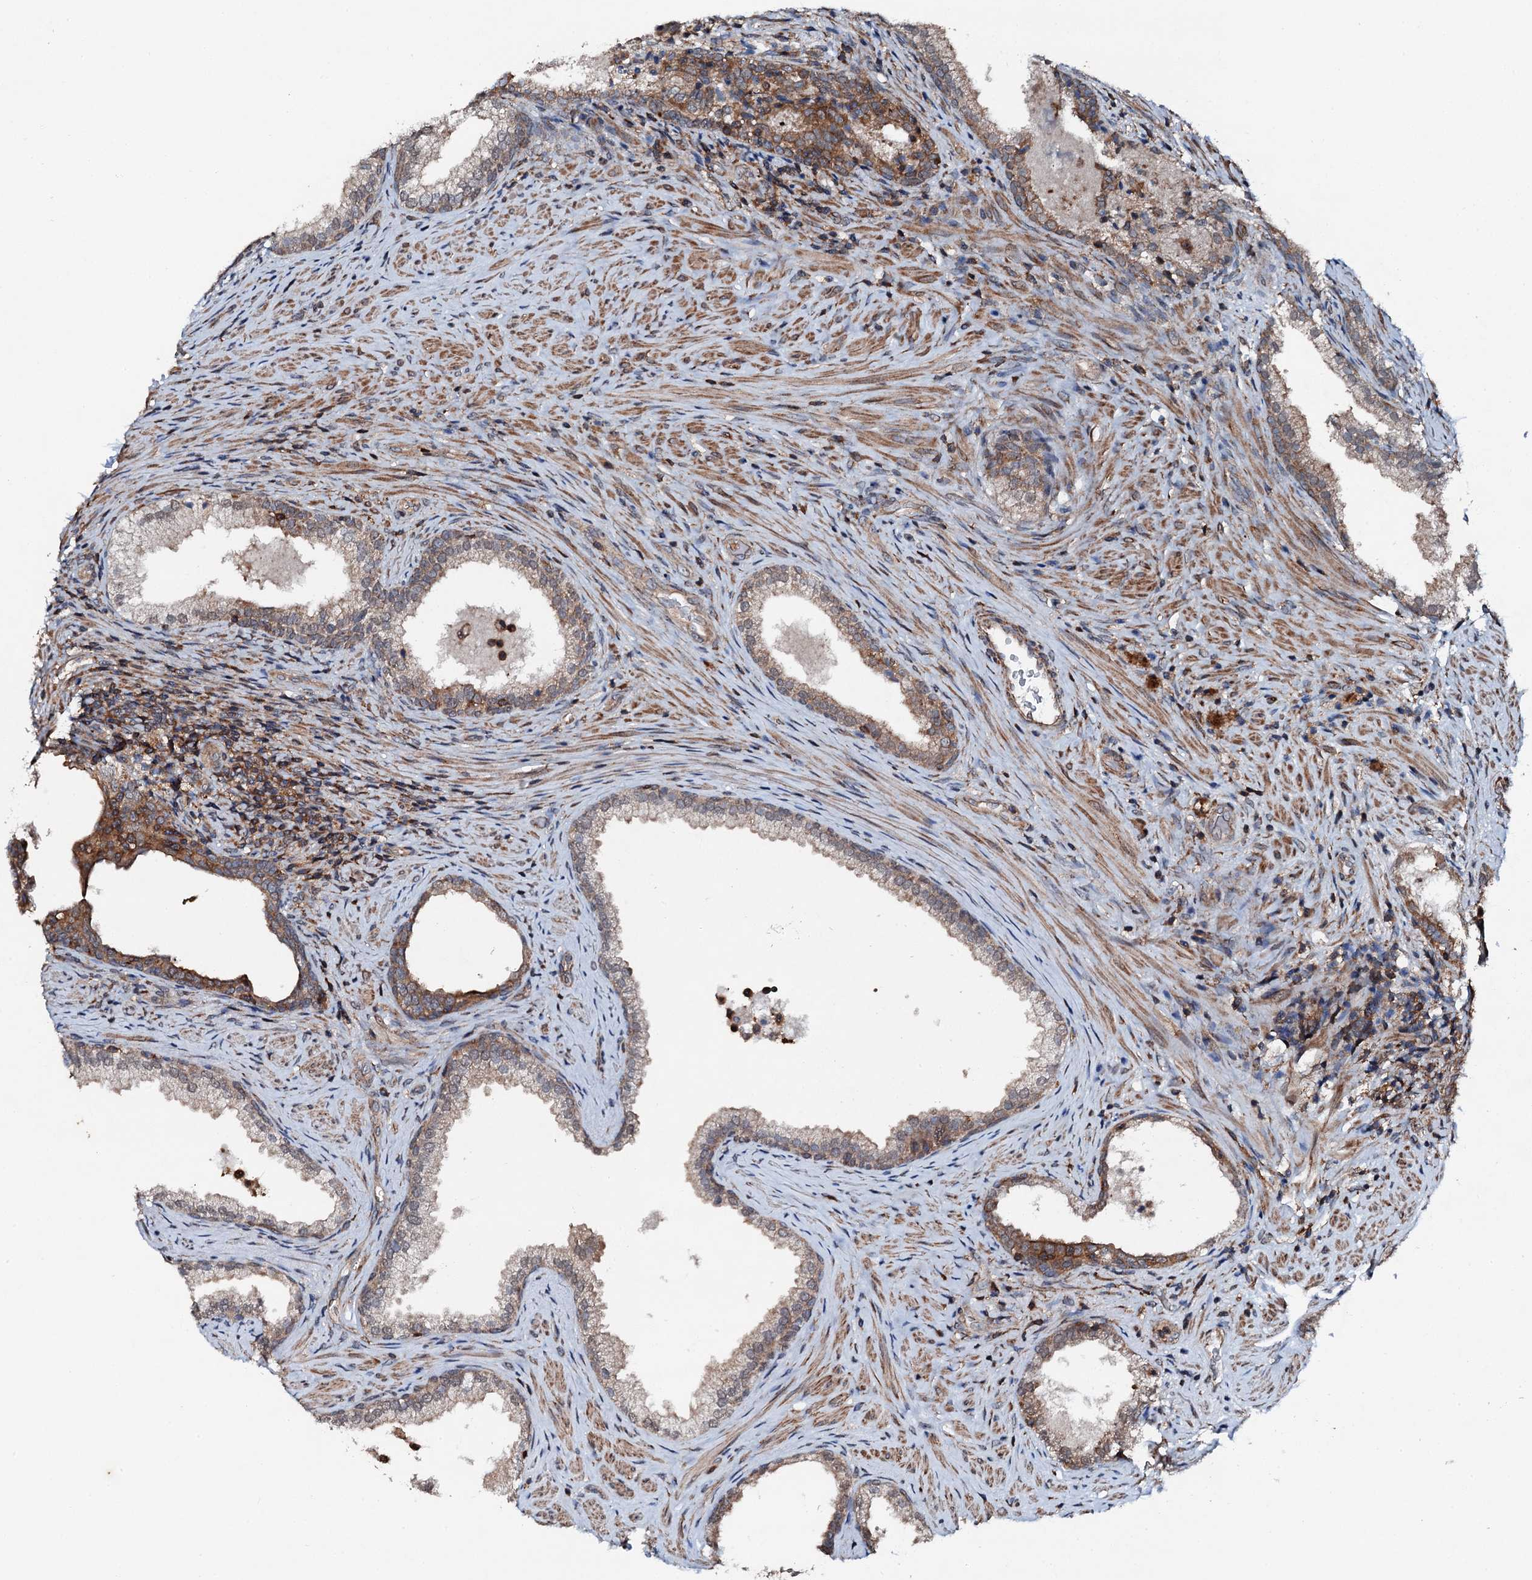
{"staining": {"intensity": "moderate", "quantity": ">75%", "location": "cytoplasmic/membranous"}, "tissue": "prostate", "cell_type": "Glandular cells", "image_type": "normal", "snomed": [{"axis": "morphology", "description": "Normal tissue, NOS"}, {"axis": "topography", "description": "Prostate"}], "caption": "A micrograph of prostate stained for a protein displays moderate cytoplasmic/membranous brown staining in glandular cells.", "gene": "EDC4", "patient": {"sex": "male", "age": 76}}